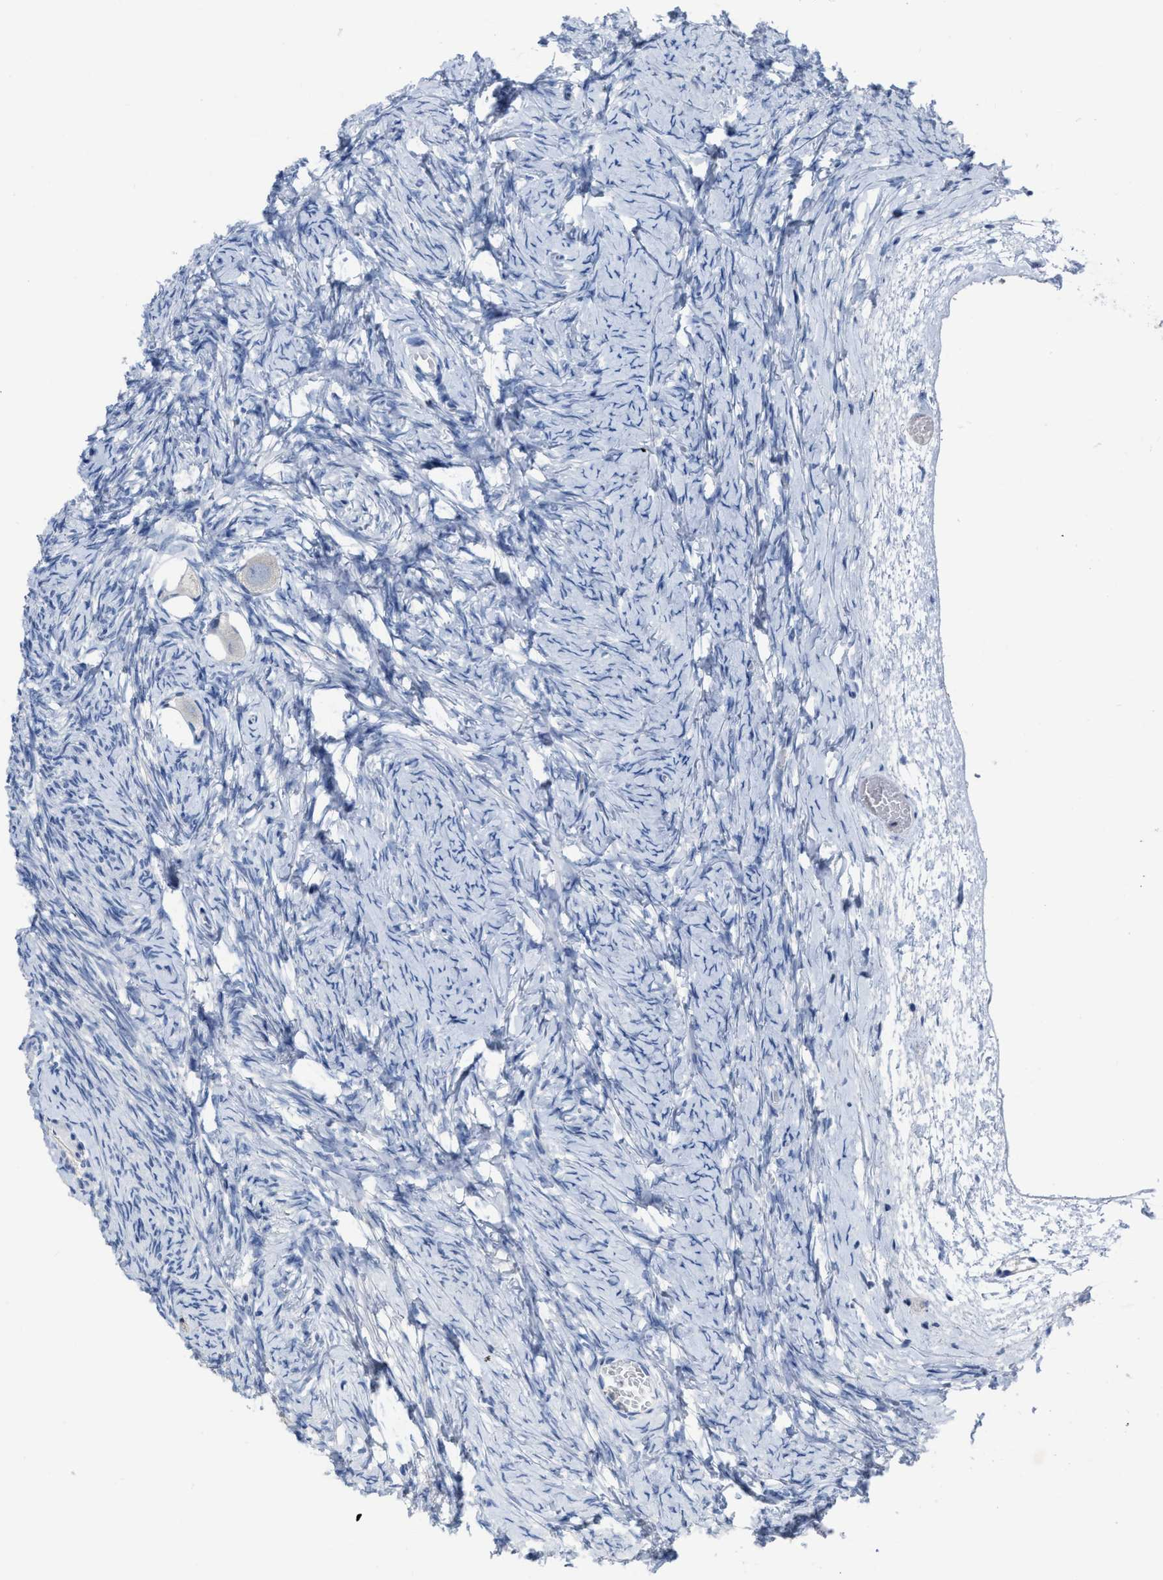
{"staining": {"intensity": "negative", "quantity": "none", "location": "none"}, "tissue": "ovary", "cell_type": "Follicle cells", "image_type": "normal", "snomed": [{"axis": "morphology", "description": "Normal tissue, NOS"}, {"axis": "topography", "description": "Ovary"}], "caption": "DAB (3,3'-diaminobenzidine) immunohistochemical staining of benign human ovary reveals no significant positivity in follicle cells. The staining was performed using DAB to visualize the protein expression in brown, while the nuclei were stained in blue with hematoxylin (Magnification: 20x).", "gene": "CEACAM5", "patient": {"sex": "female", "age": 27}}